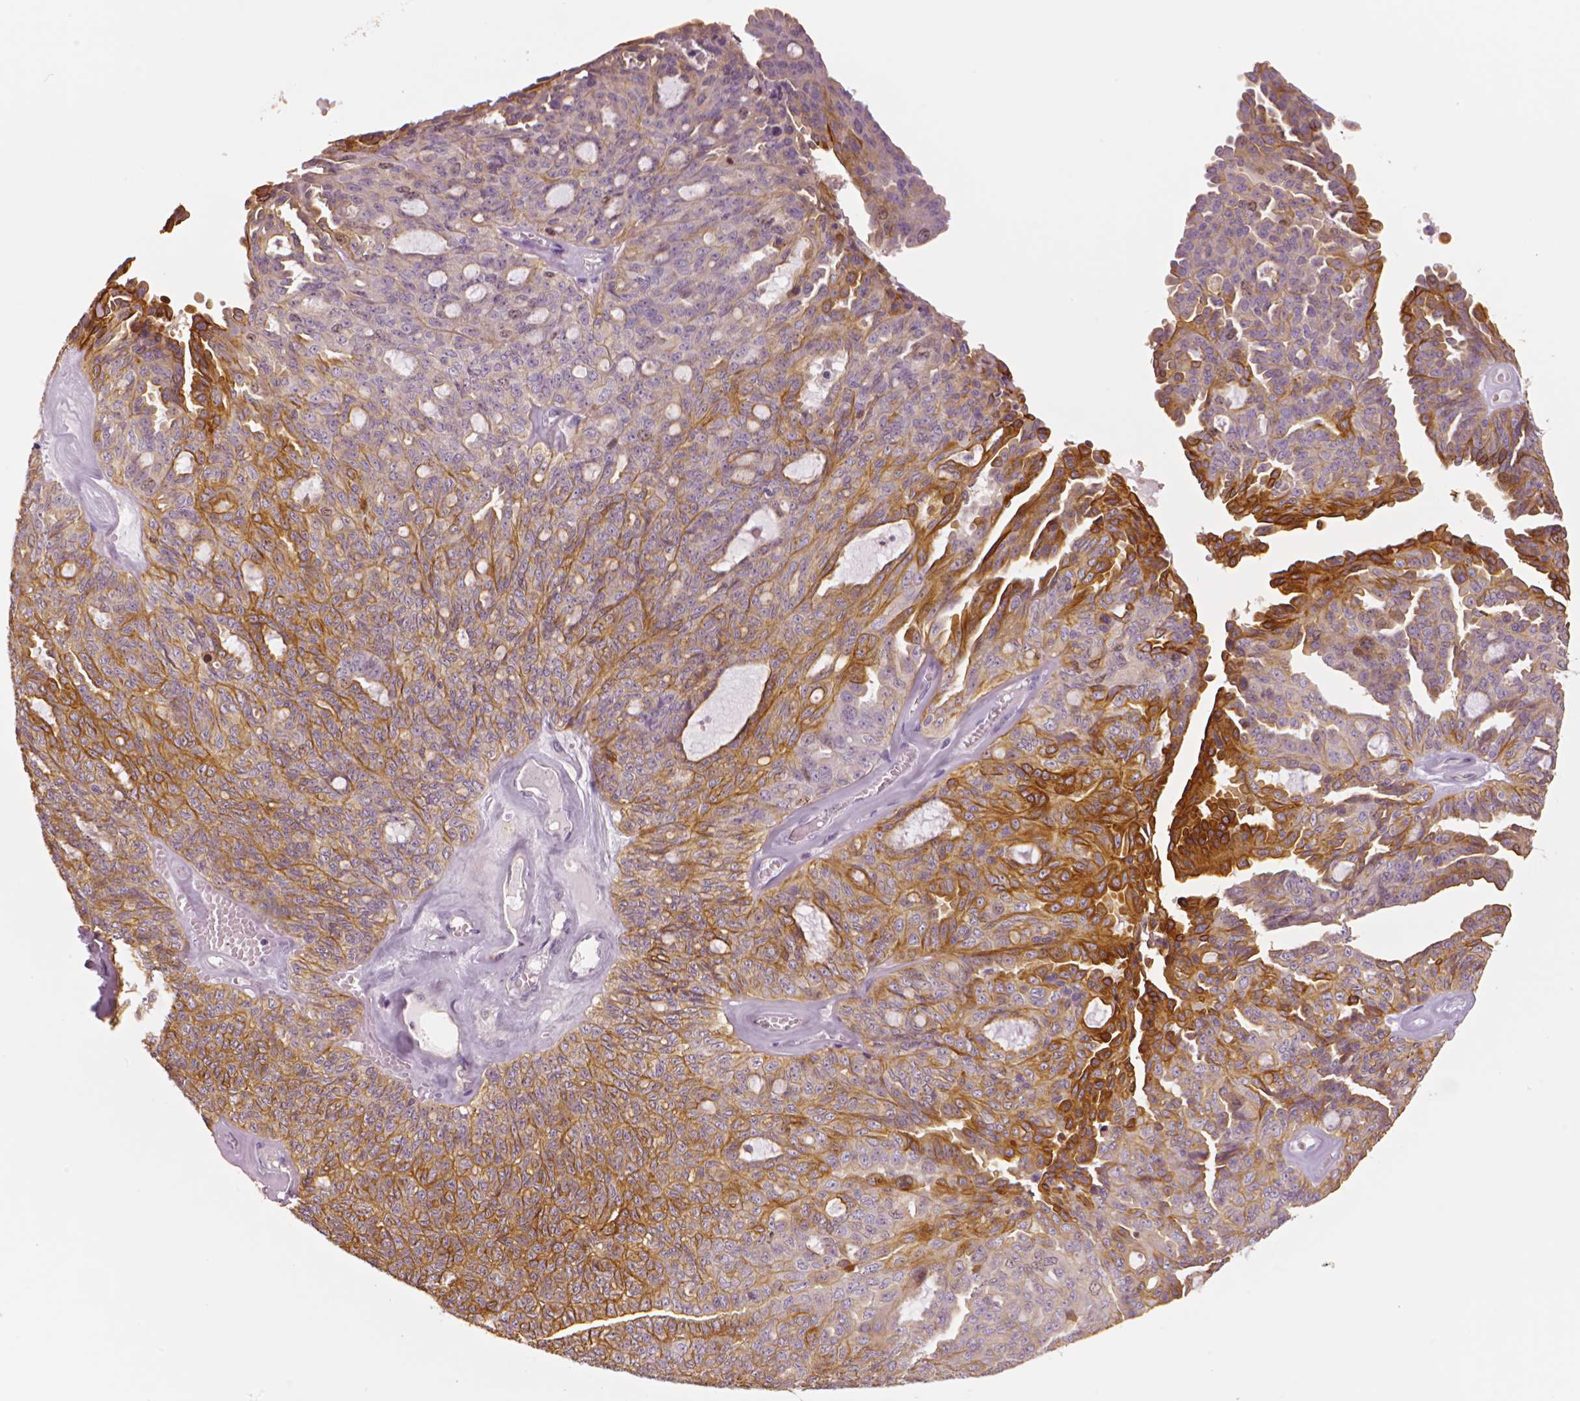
{"staining": {"intensity": "strong", "quantity": "<25%", "location": "cytoplasmic/membranous"}, "tissue": "ovarian cancer", "cell_type": "Tumor cells", "image_type": "cancer", "snomed": [{"axis": "morphology", "description": "Cystadenocarcinoma, serous, NOS"}, {"axis": "topography", "description": "Ovary"}], "caption": "Tumor cells exhibit medium levels of strong cytoplasmic/membranous expression in about <25% of cells in human serous cystadenocarcinoma (ovarian).", "gene": "MKI67", "patient": {"sex": "female", "age": 71}}